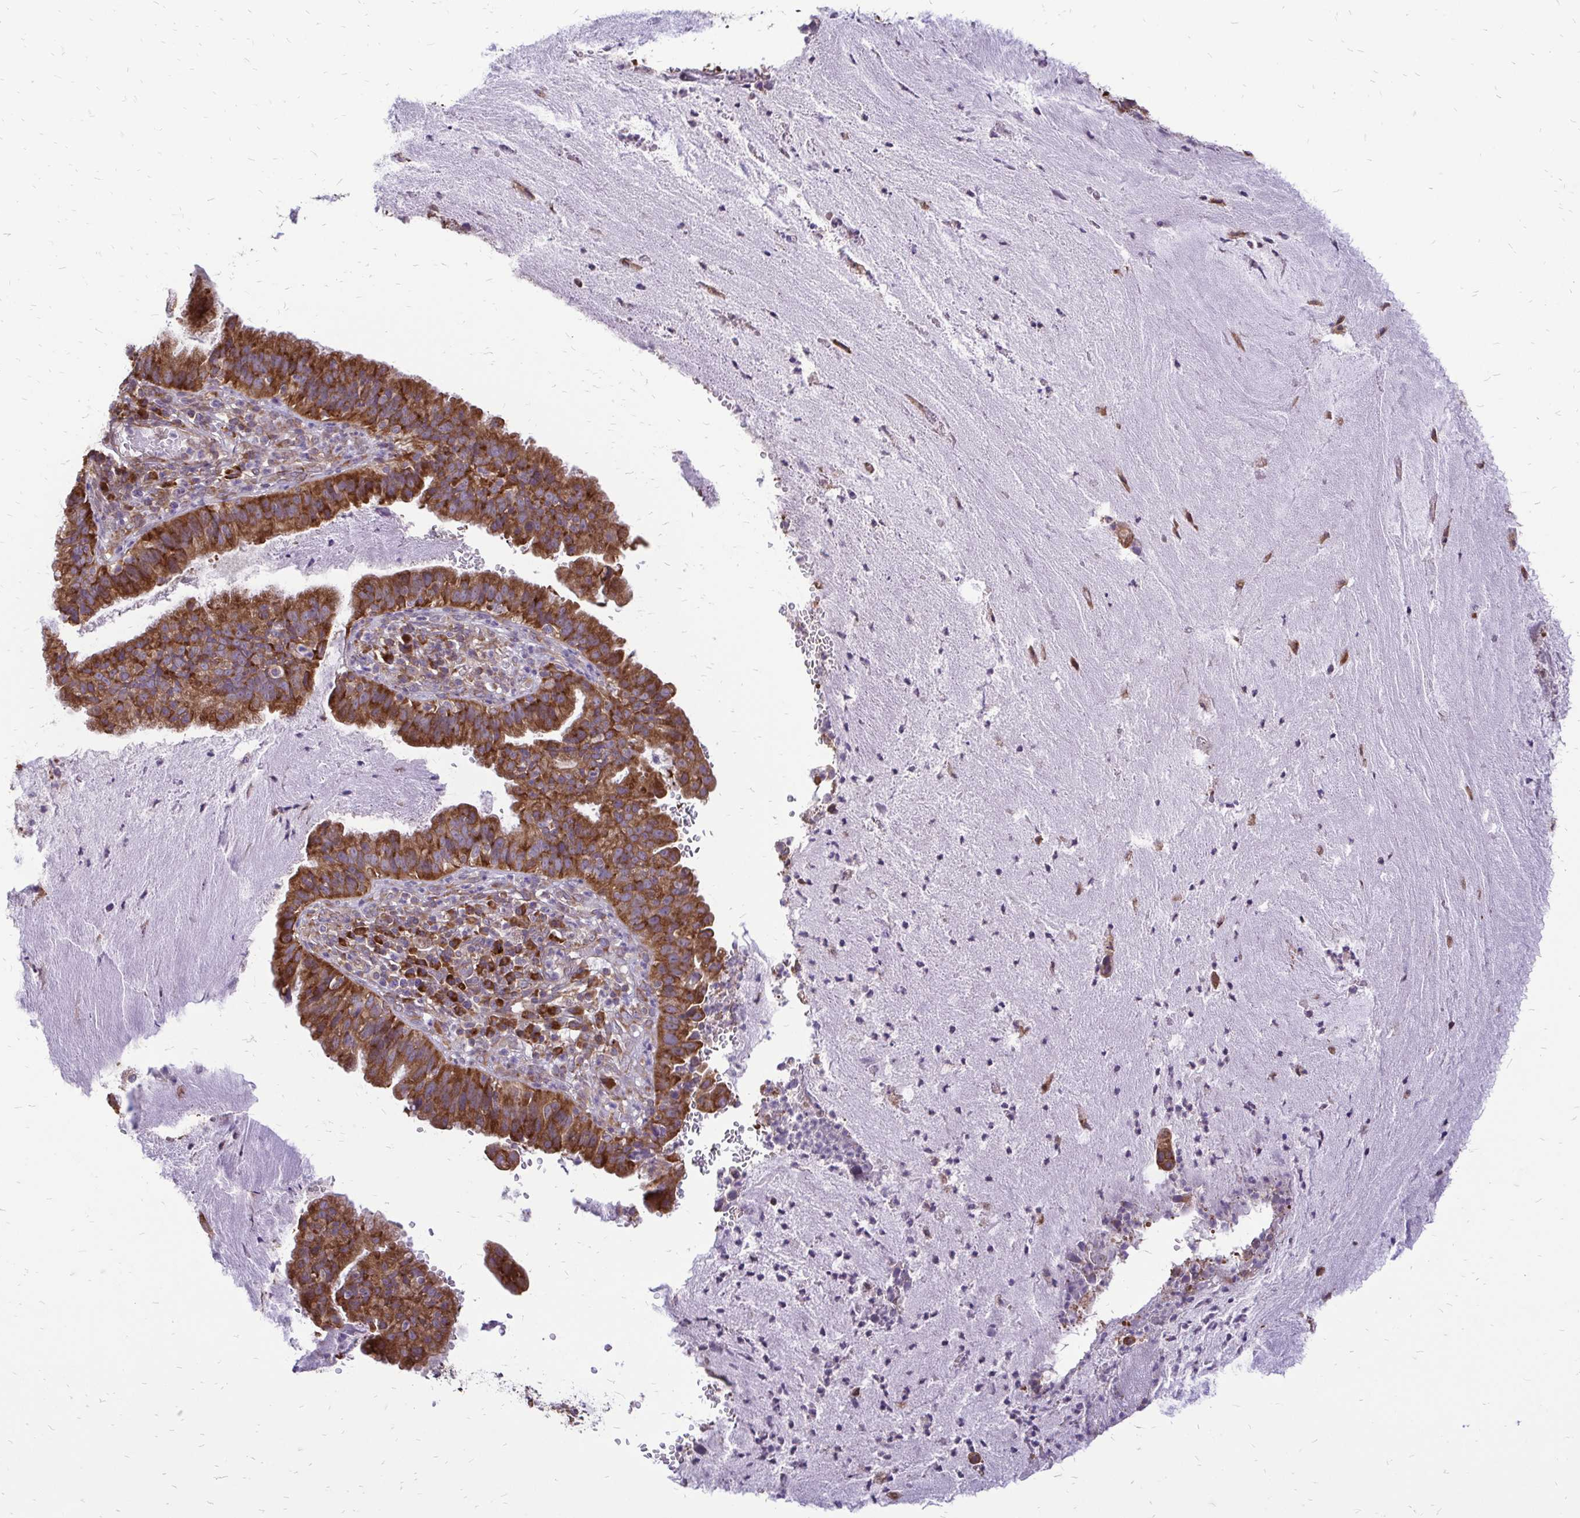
{"staining": {"intensity": "strong", "quantity": ">75%", "location": "cytoplasmic/membranous"}, "tissue": "cervical cancer", "cell_type": "Tumor cells", "image_type": "cancer", "snomed": [{"axis": "morphology", "description": "Adenocarcinoma, NOS"}, {"axis": "topography", "description": "Cervix"}], "caption": "The immunohistochemical stain shows strong cytoplasmic/membranous staining in tumor cells of adenocarcinoma (cervical) tissue.", "gene": "RPS3", "patient": {"sex": "female", "age": 34}}